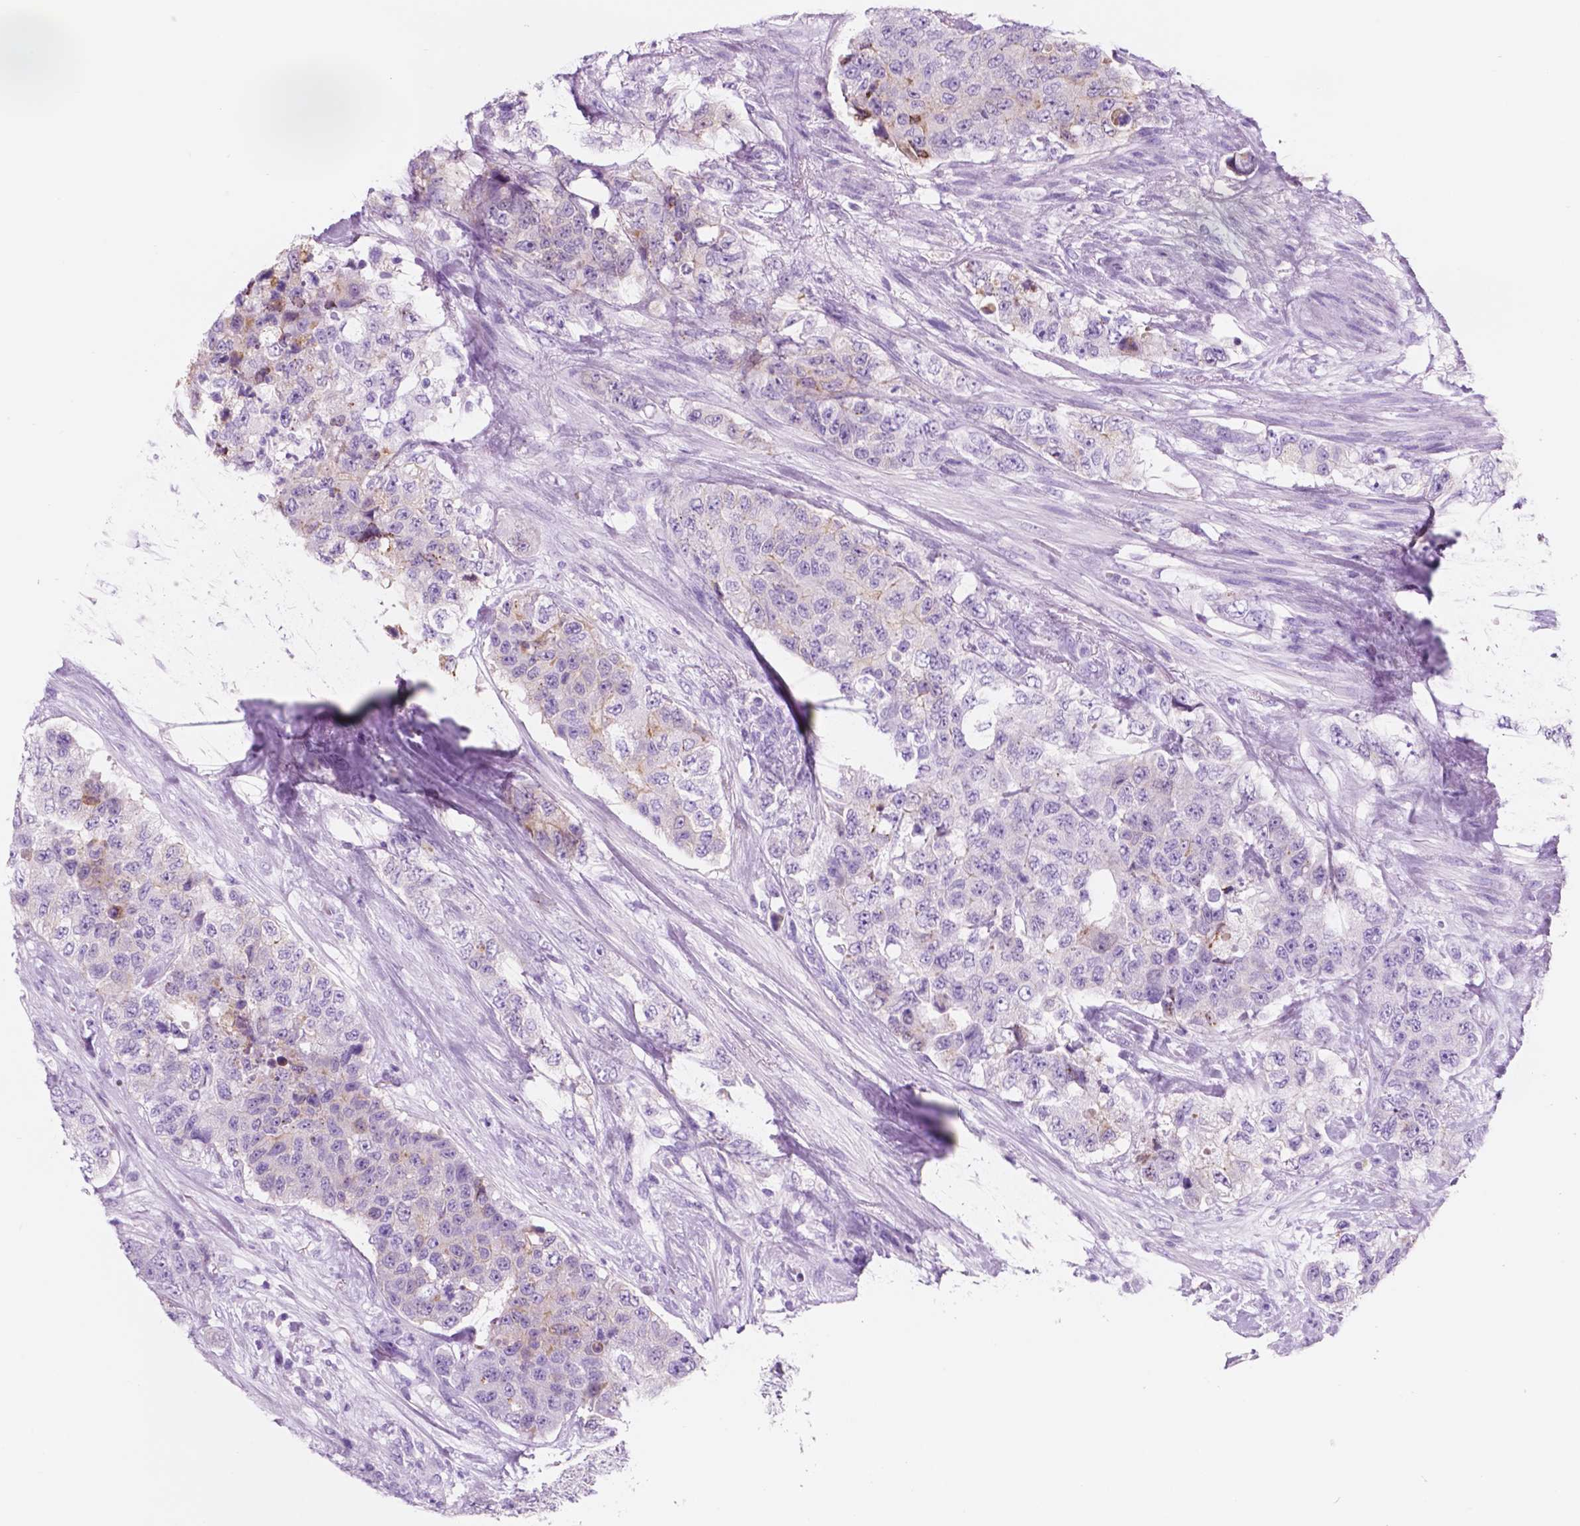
{"staining": {"intensity": "negative", "quantity": "none", "location": "none"}, "tissue": "urothelial cancer", "cell_type": "Tumor cells", "image_type": "cancer", "snomed": [{"axis": "morphology", "description": "Urothelial carcinoma, High grade"}, {"axis": "topography", "description": "Urinary bladder"}], "caption": "Immunohistochemistry (IHC) image of urothelial cancer stained for a protein (brown), which shows no positivity in tumor cells.", "gene": "CUZD1", "patient": {"sex": "female", "age": 78}}